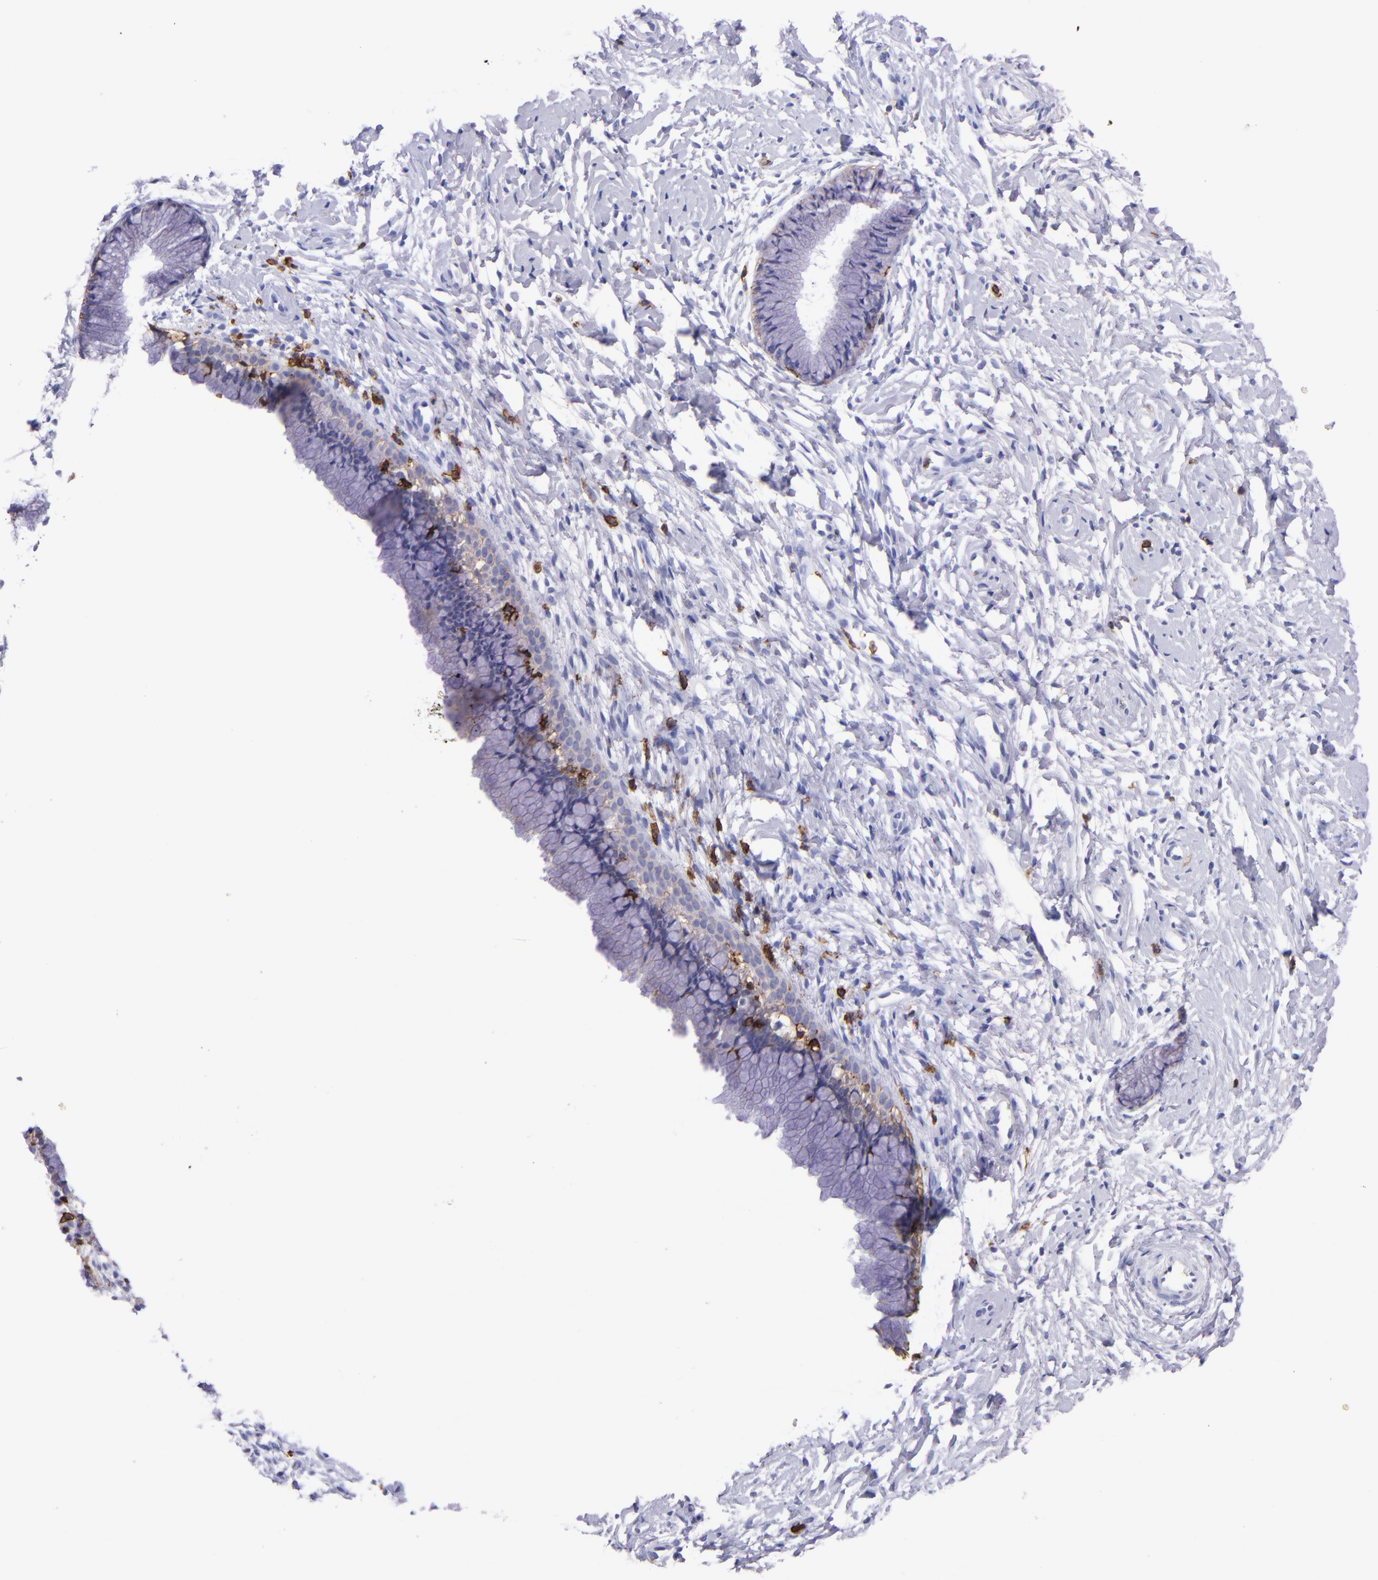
{"staining": {"intensity": "weak", "quantity": "<25%", "location": "cytoplasmic/membranous"}, "tissue": "cervix", "cell_type": "Glandular cells", "image_type": "normal", "snomed": [{"axis": "morphology", "description": "Normal tissue, NOS"}, {"axis": "topography", "description": "Cervix"}], "caption": "A high-resolution photomicrograph shows immunohistochemistry (IHC) staining of benign cervix, which shows no significant staining in glandular cells.", "gene": "SPN", "patient": {"sex": "female", "age": 46}}